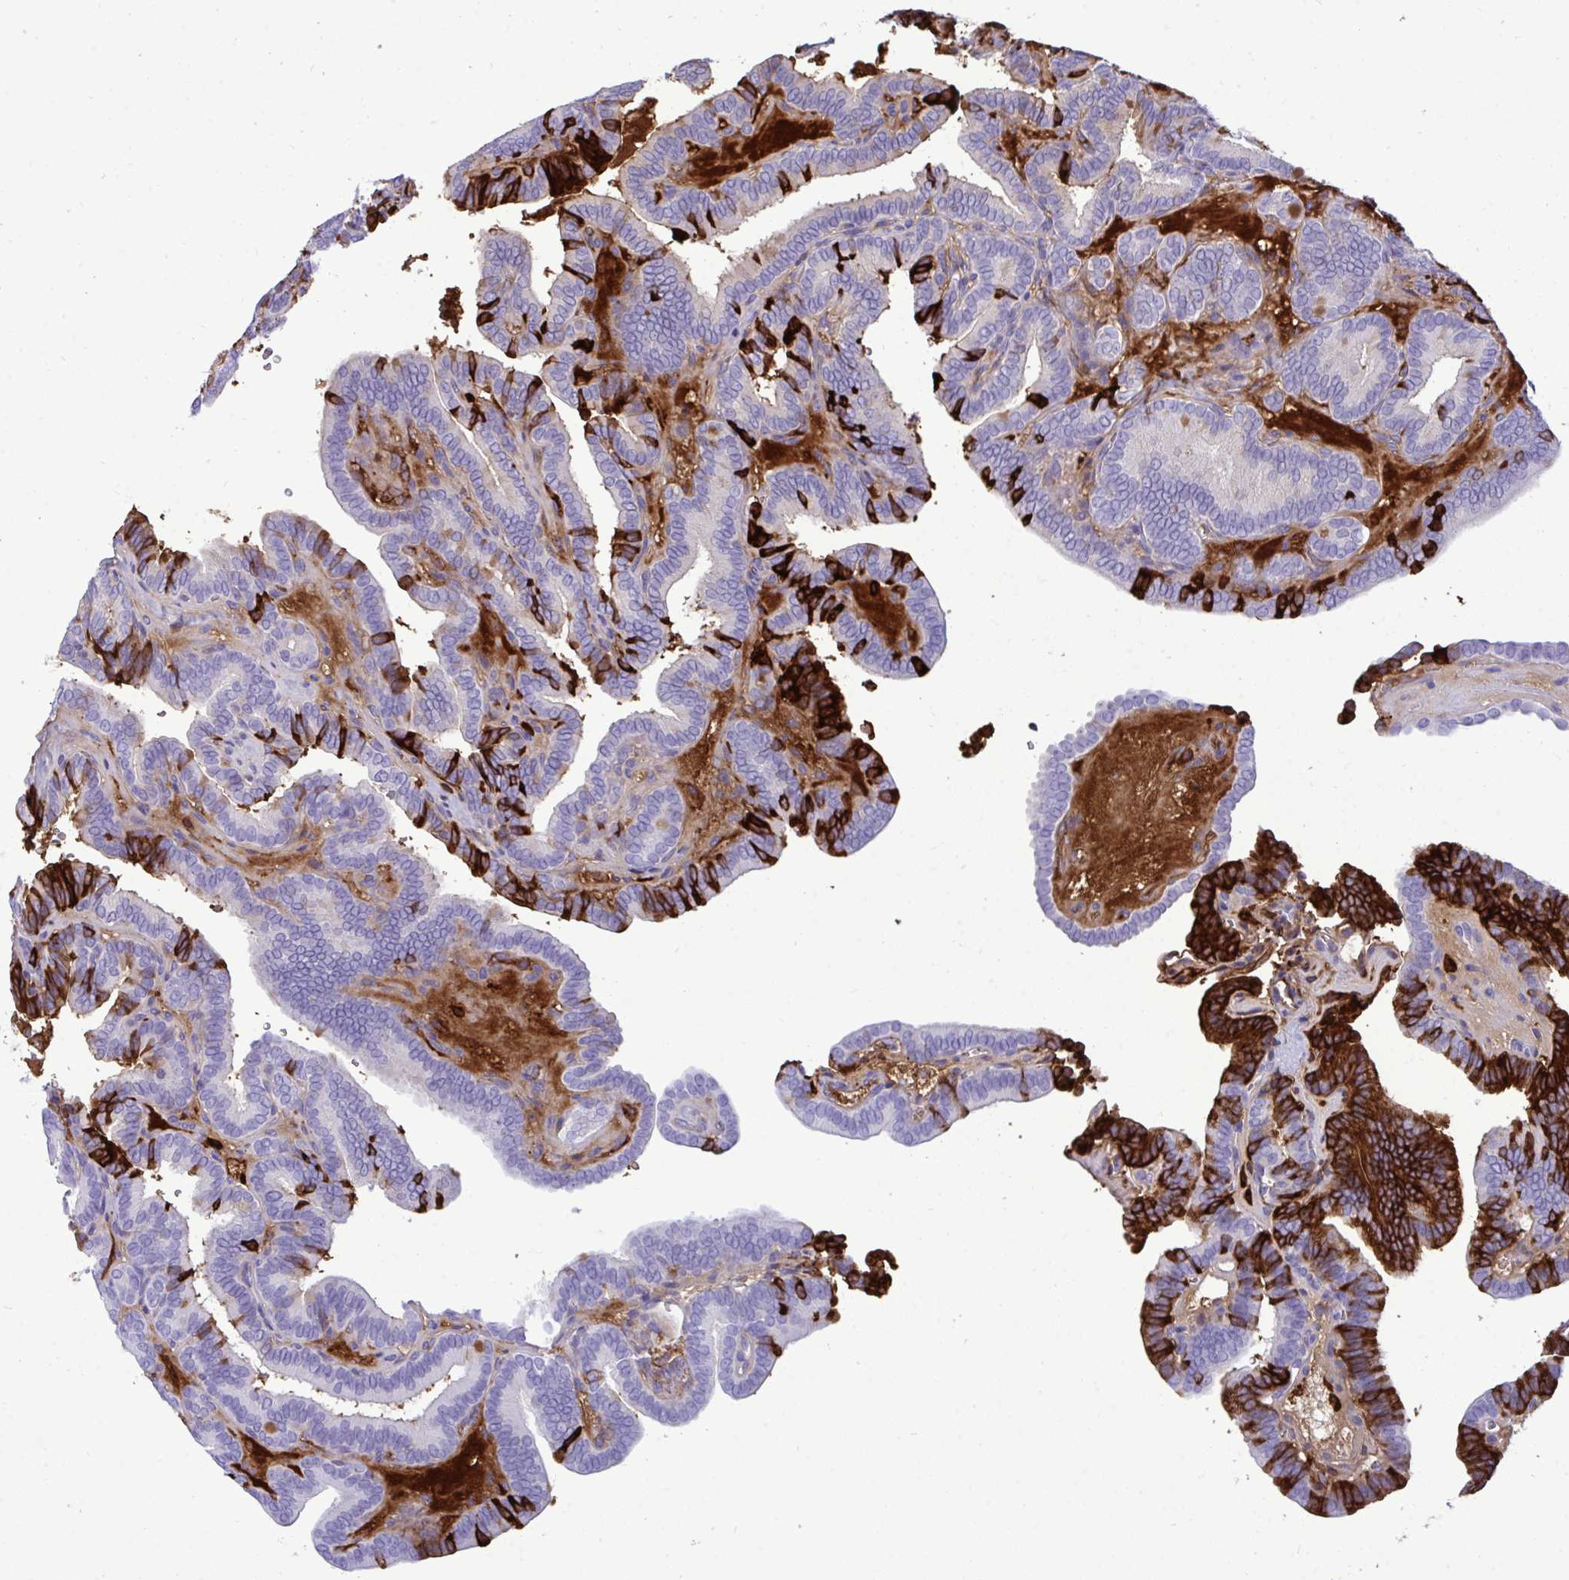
{"staining": {"intensity": "strong", "quantity": "<25%", "location": "cytoplasmic/membranous"}, "tissue": "thyroid cancer", "cell_type": "Tumor cells", "image_type": "cancer", "snomed": [{"axis": "morphology", "description": "Papillary adenocarcinoma, NOS"}, {"axis": "topography", "description": "Thyroid gland"}], "caption": "About <25% of tumor cells in human thyroid cancer reveal strong cytoplasmic/membranous protein staining as visualized by brown immunohistochemical staining.", "gene": "F2", "patient": {"sex": "female", "age": 21}}